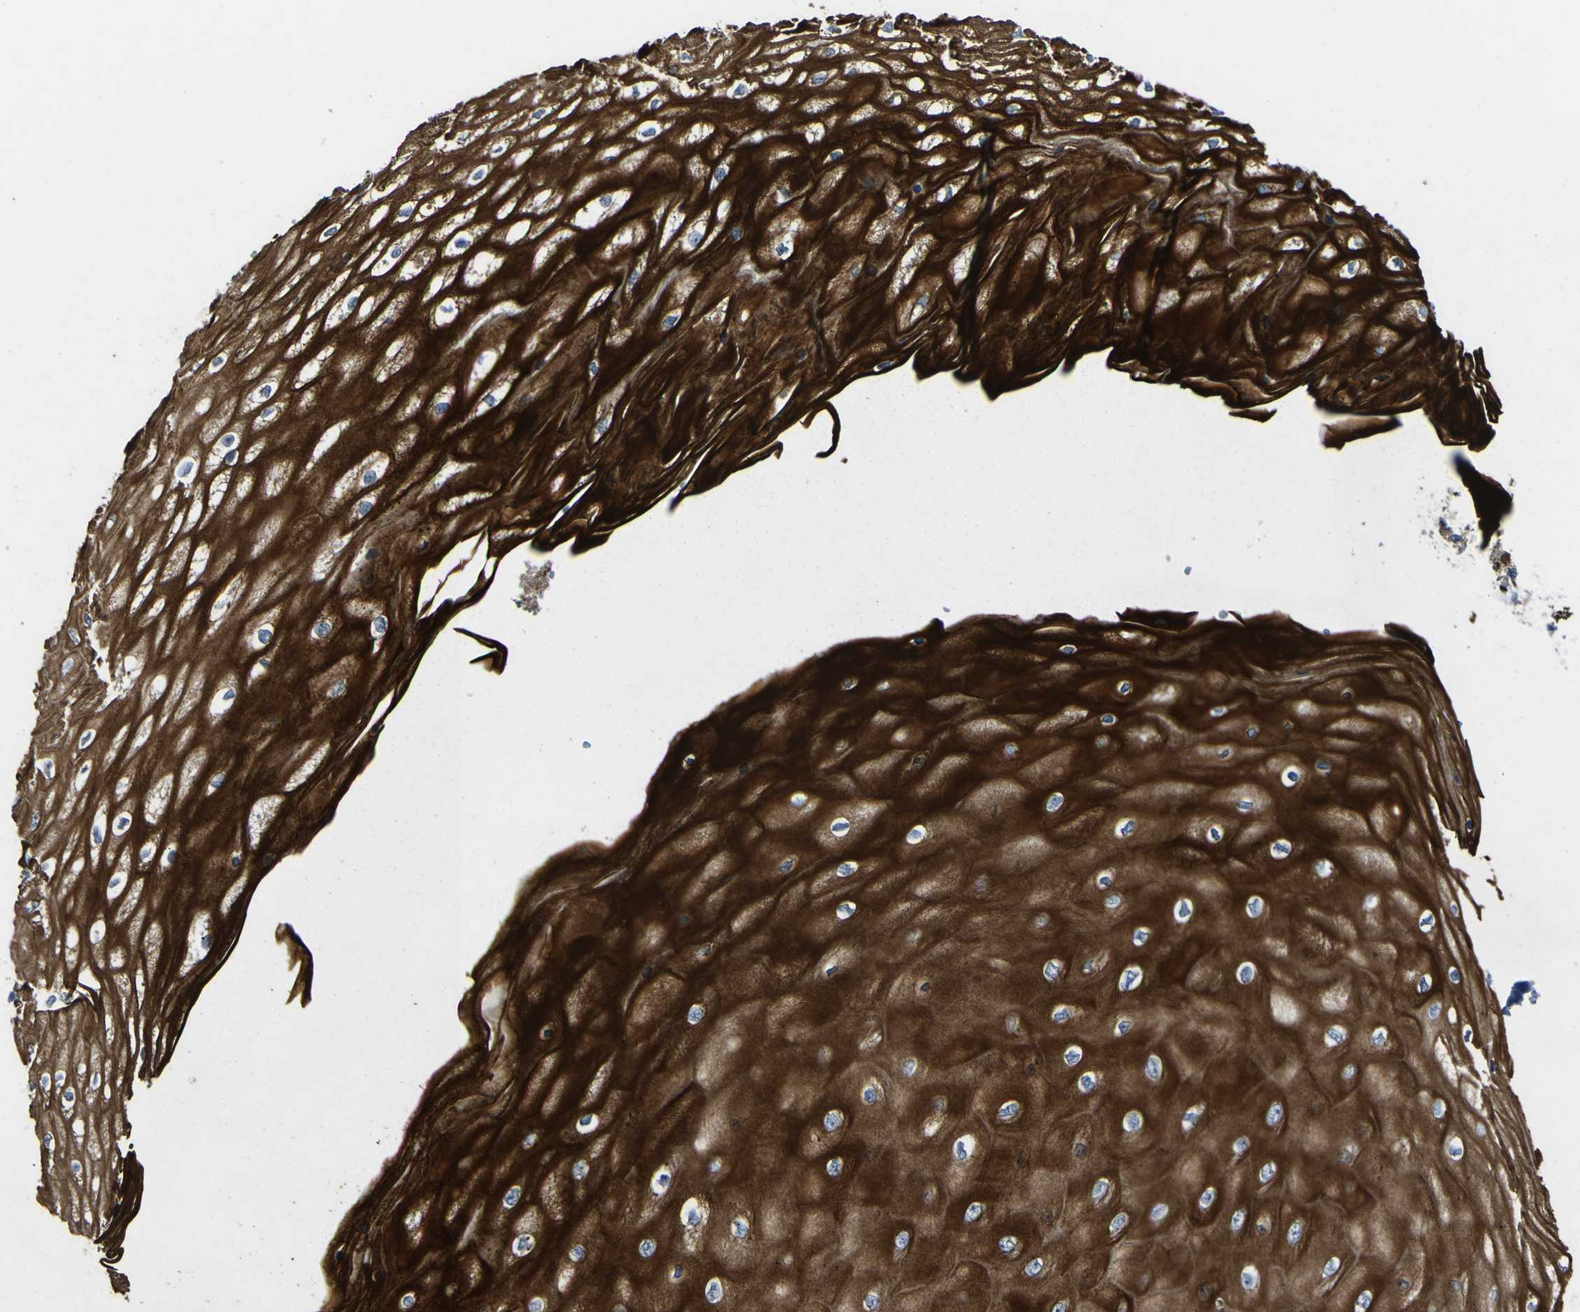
{"staining": {"intensity": "strong", "quantity": ">75%", "location": "cytoplasmic/membranous"}, "tissue": "cervical cancer", "cell_type": "Tumor cells", "image_type": "cancer", "snomed": [{"axis": "morphology", "description": "Squamous cell carcinoma, NOS"}, {"axis": "topography", "description": "Cervix"}], "caption": "An immunohistochemistry (IHC) image of neoplastic tissue is shown. Protein staining in brown highlights strong cytoplasmic/membranous positivity in cervical squamous cell carcinoma within tumor cells.", "gene": "LBHD1", "patient": {"sex": "female", "age": 35}}